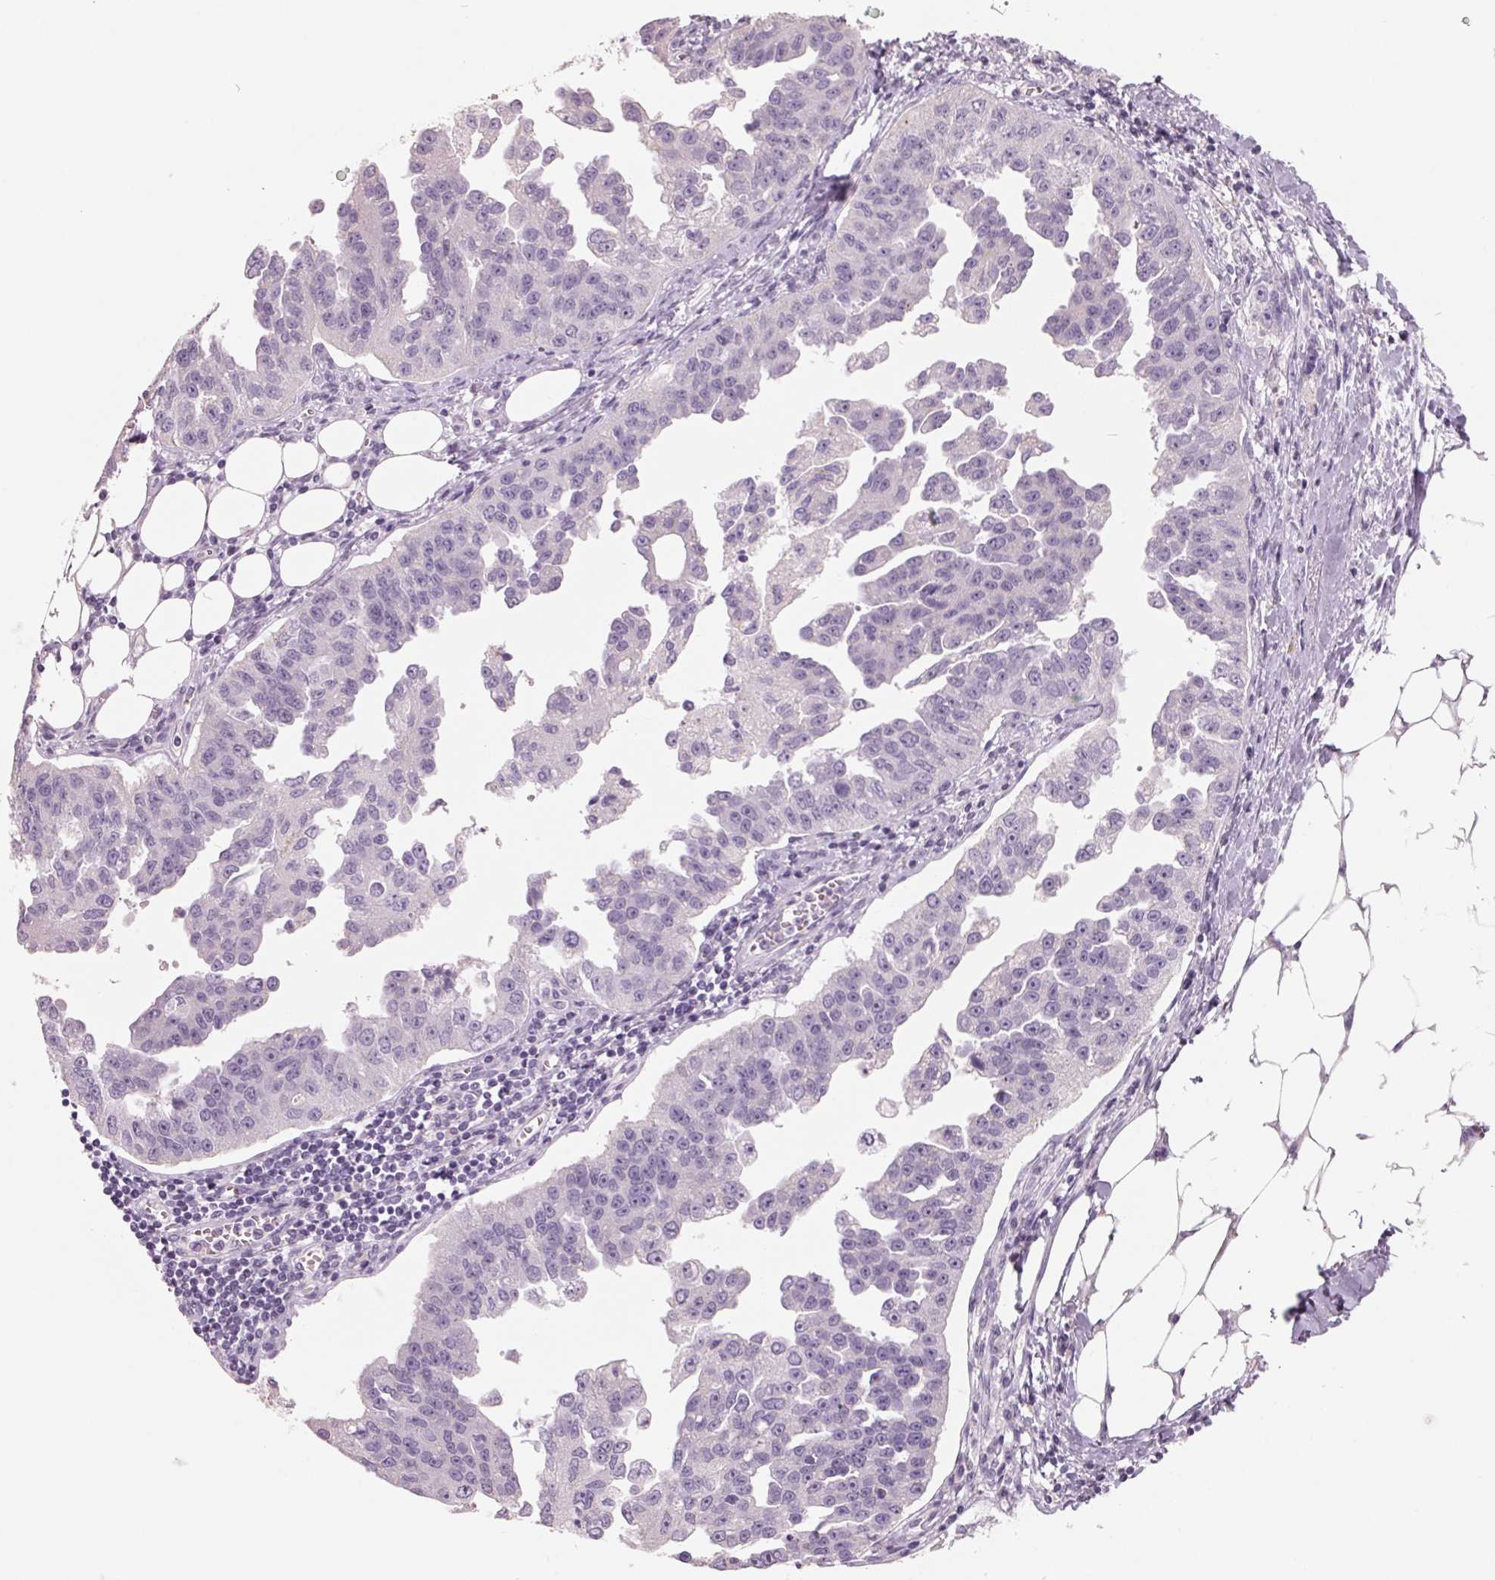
{"staining": {"intensity": "negative", "quantity": "none", "location": "none"}, "tissue": "ovarian cancer", "cell_type": "Tumor cells", "image_type": "cancer", "snomed": [{"axis": "morphology", "description": "Cystadenocarcinoma, serous, NOS"}, {"axis": "topography", "description": "Ovary"}], "caption": "Tumor cells are negative for protein expression in human serous cystadenocarcinoma (ovarian). The staining is performed using DAB brown chromogen with nuclei counter-stained in using hematoxylin.", "gene": "FTCD", "patient": {"sex": "female", "age": 75}}